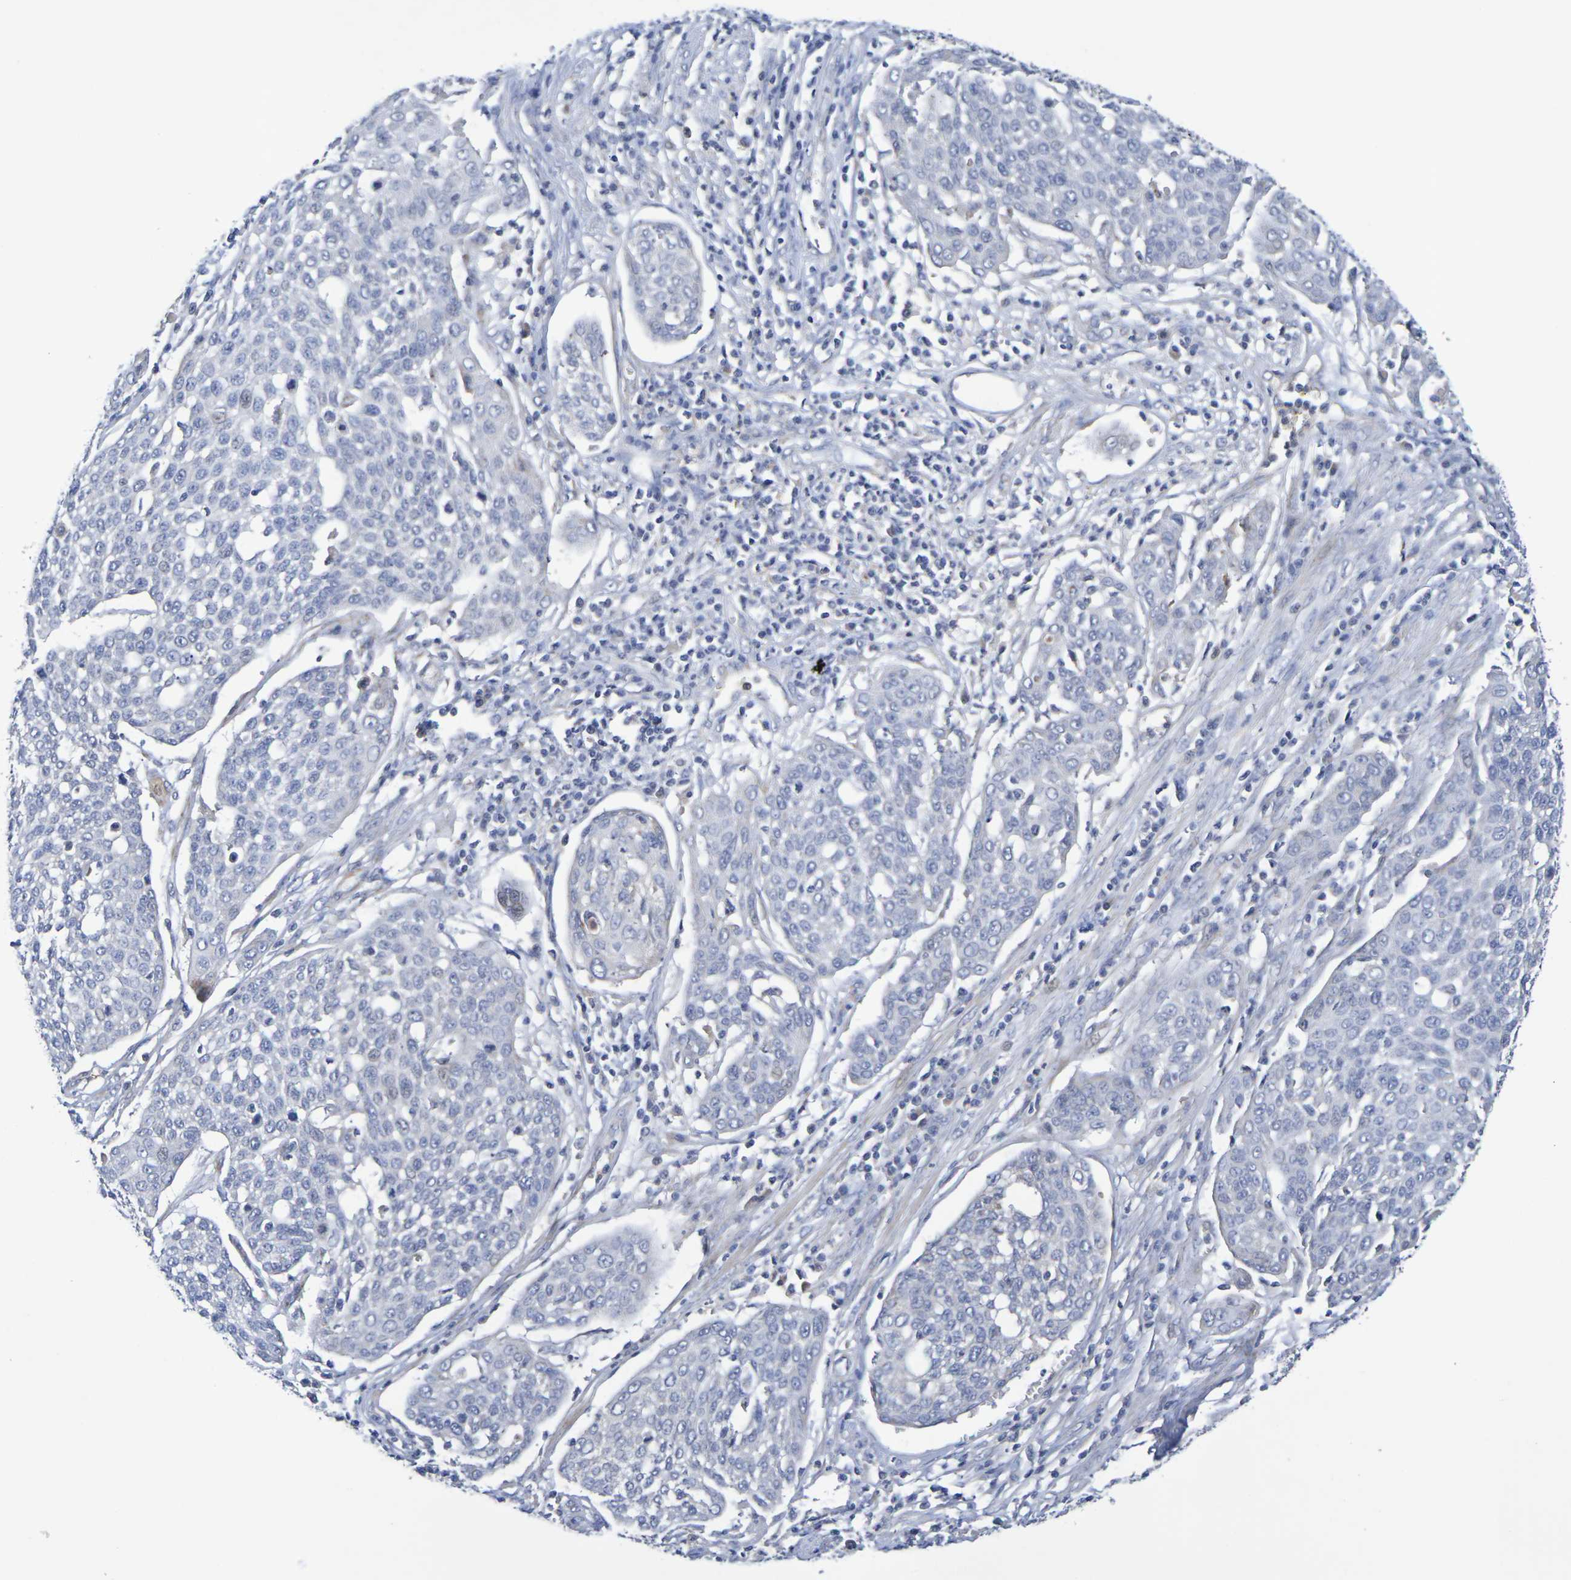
{"staining": {"intensity": "negative", "quantity": "none", "location": "none"}, "tissue": "cervical cancer", "cell_type": "Tumor cells", "image_type": "cancer", "snomed": [{"axis": "morphology", "description": "Squamous cell carcinoma, NOS"}, {"axis": "topography", "description": "Cervix"}], "caption": "The image reveals no staining of tumor cells in squamous cell carcinoma (cervical).", "gene": "SDC4", "patient": {"sex": "female", "age": 34}}